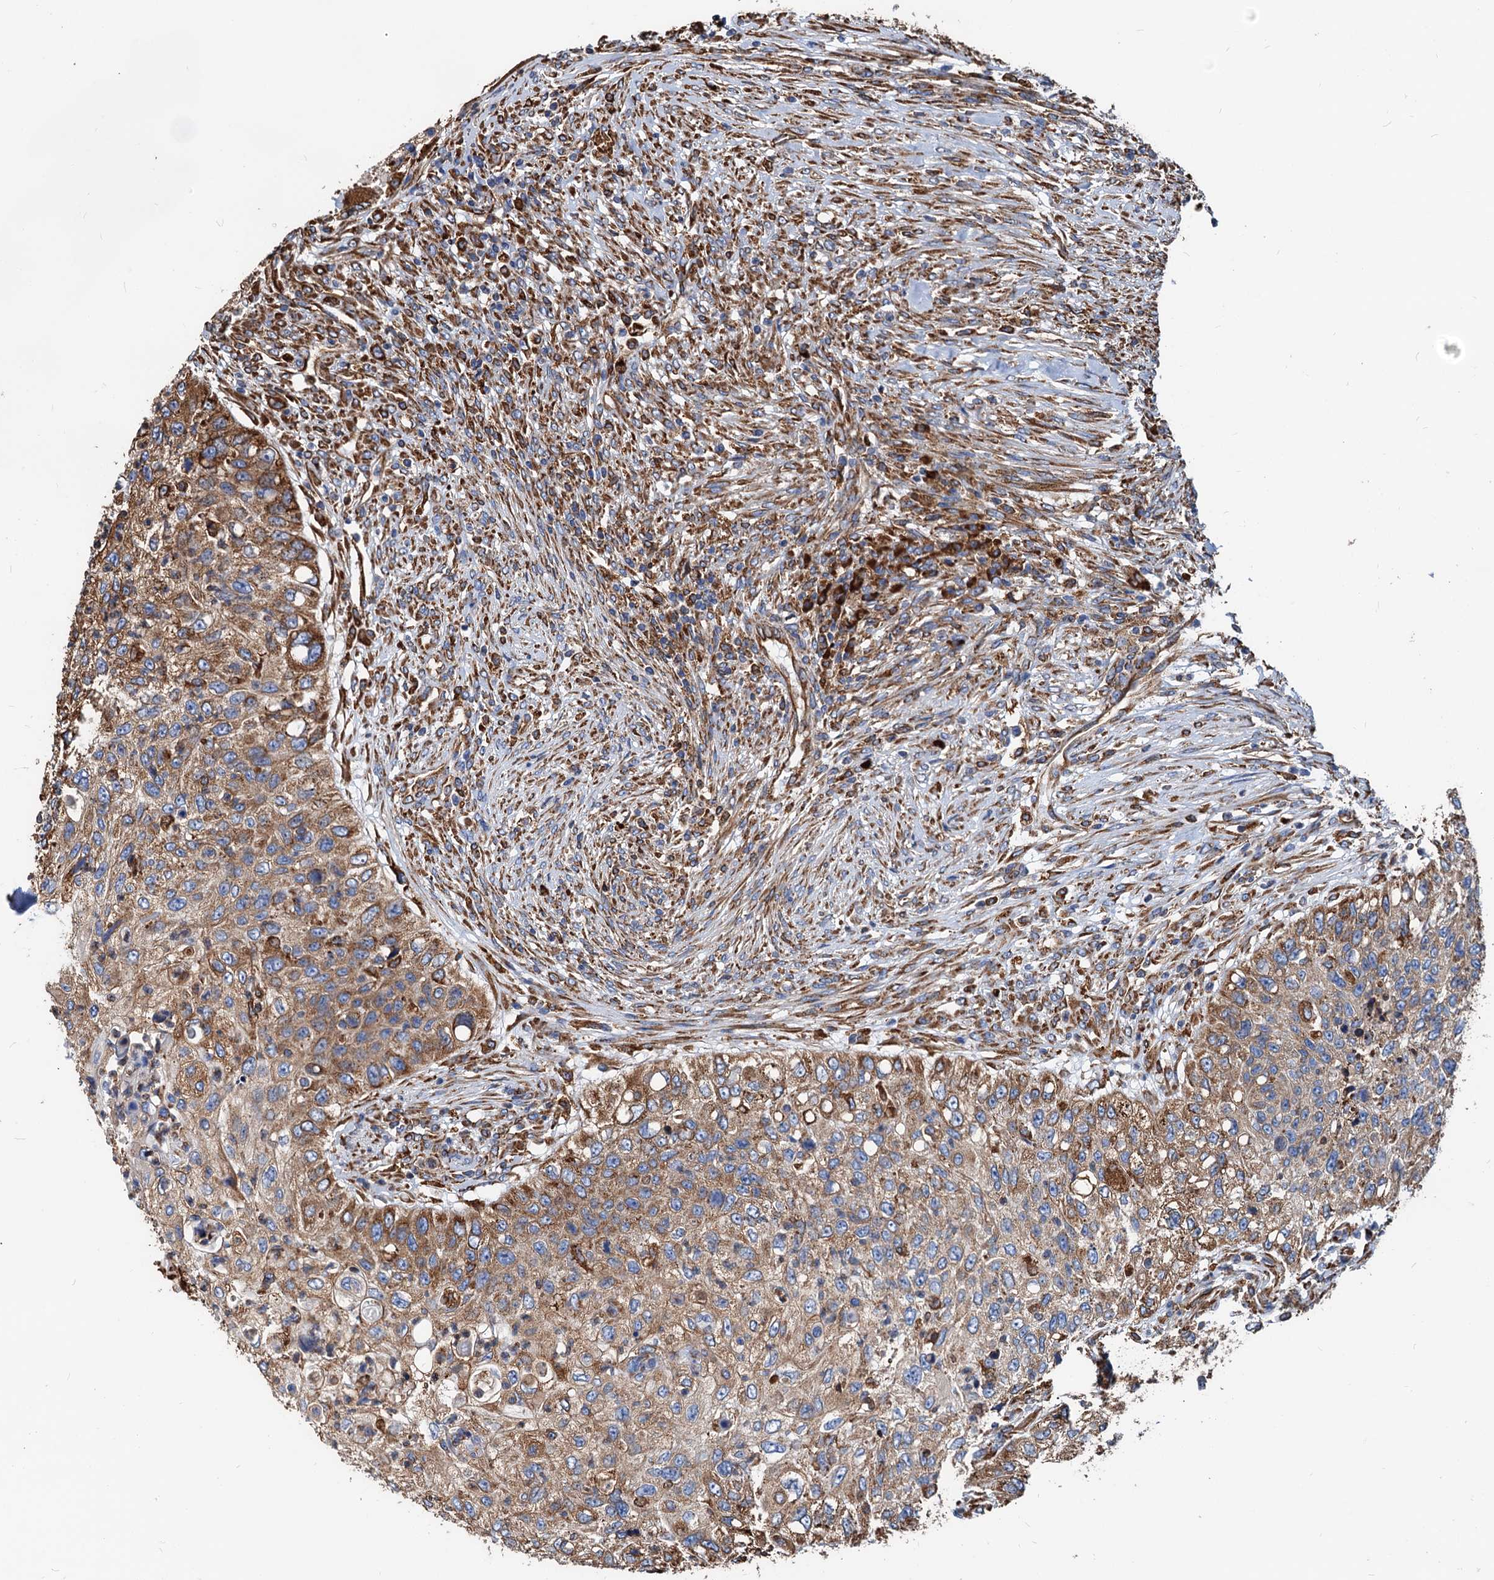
{"staining": {"intensity": "moderate", "quantity": ">75%", "location": "cytoplasmic/membranous"}, "tissue": "urothelial cancer", "cell_type": "Tumor cells", "image_type": "cancer", "snomed": [{"axis": "morphology", "description": "Urothelial carcinoma, High grade"}, {"axis": "topography", "description": "Urinary bladder"}], "caption": "Moderate cytoplasmic/membranous staining is seen in about >75% of tumor cells in urothelial cancer. (brown staining indicates protein expression, while blue staining denotes nuclei).", "gene": "HSPA5", "patient": {"sex": "female", "age": 60}}